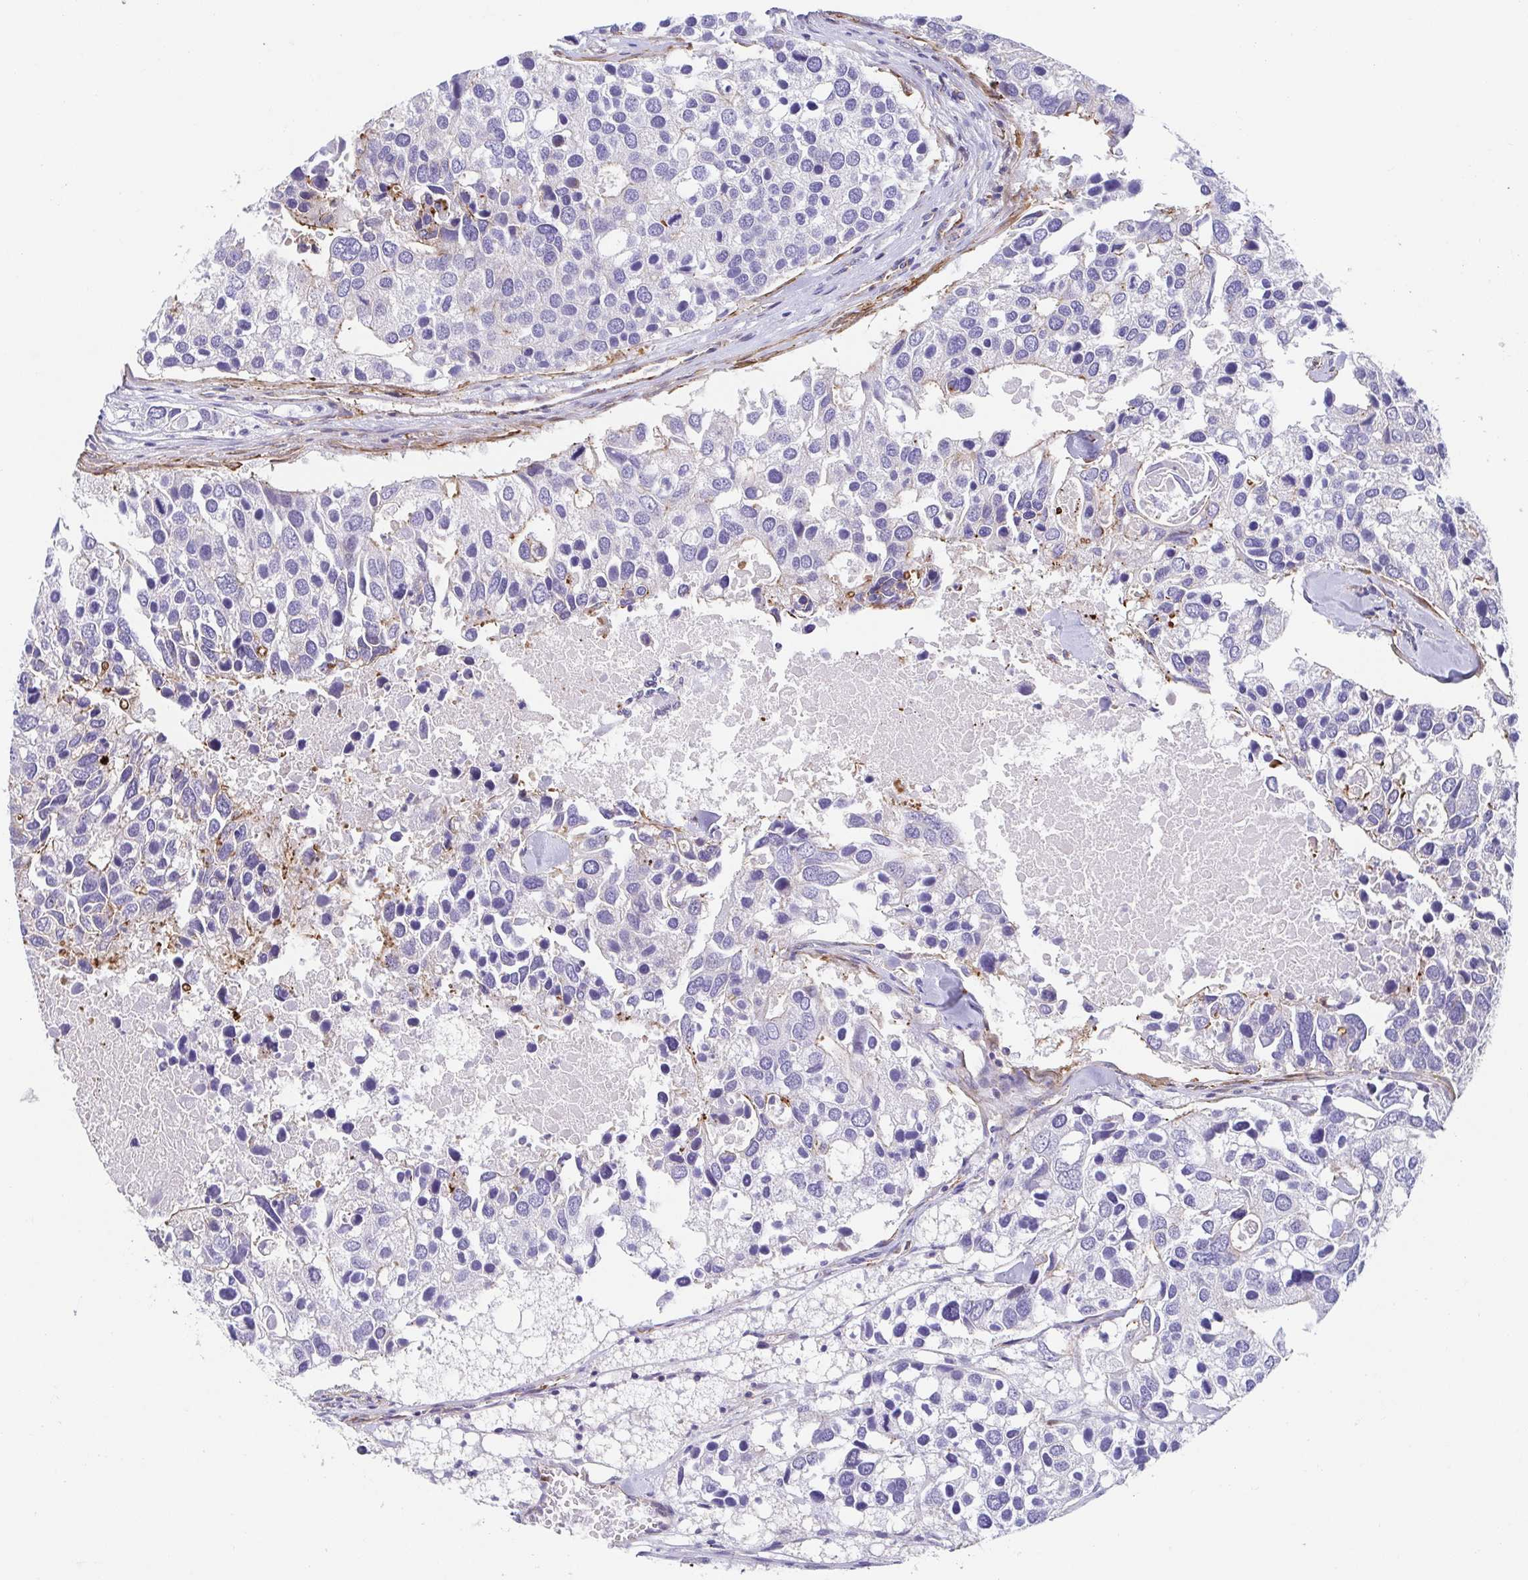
{"staining": {"intensity": "negative", "quantity": "none", "location": "none"}, "tissue": "breast cancer", "cell_type": "Tumor cells", "image_type": "cancer", "snomed": [{"axis": "morphology", "description": "Duct carcinoma"}, {"axis": "topography", "description": "Breast"}], "caption": "A high-resolution photomicrograph shows immunohistochemistry staining of breast cancer (intraductal carcinoma), which demonstrates no significant expression in tumor cells. (DAB IHC with hematoxylin counter stain).", "gene": "TRAM2", "patient": {"sex": "female", "age": 83}}